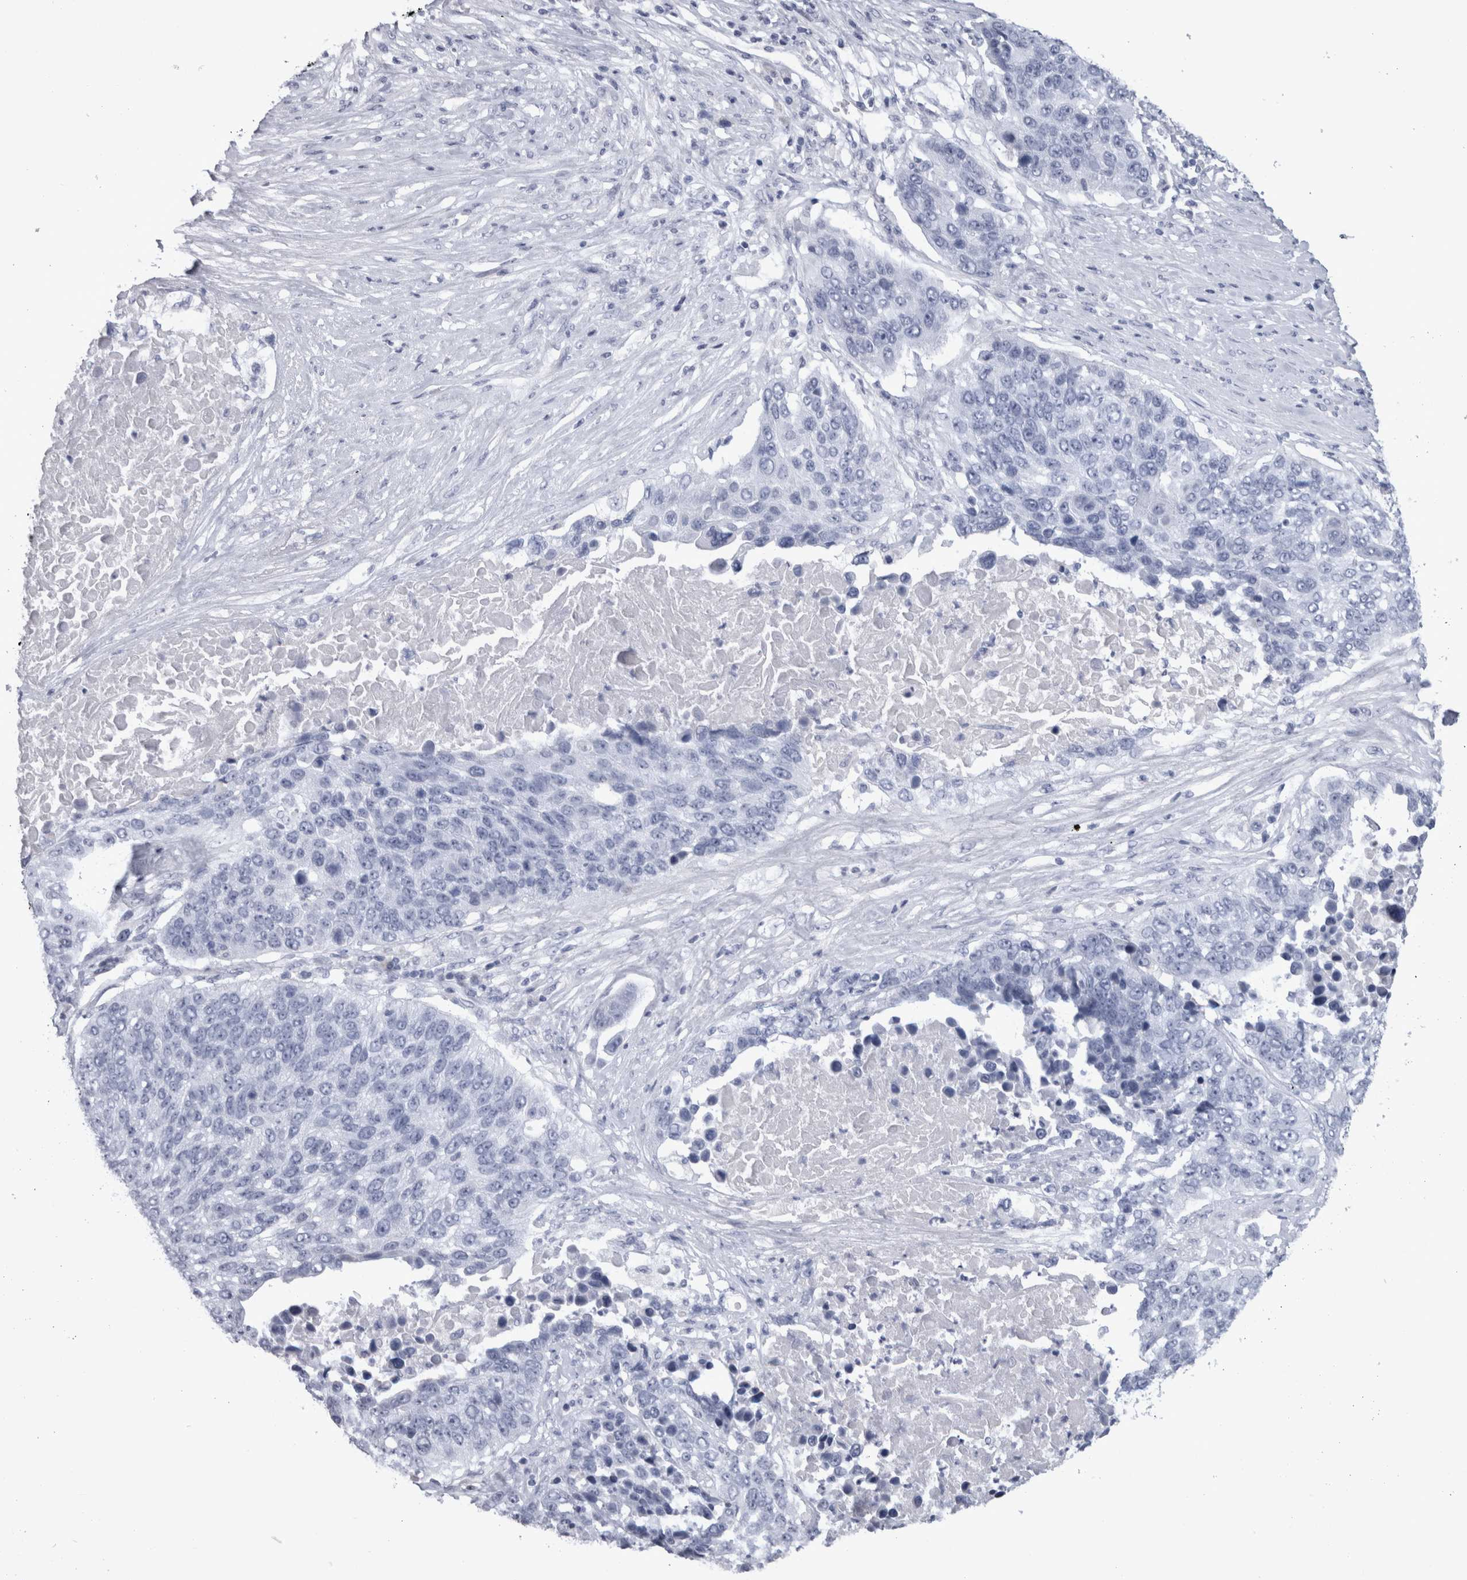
{"staining": {"intensity": "negative", "quantity": "none", "location": "none"}, "tissue": "lung cancer", "cell_type": "Tumor cells", "image_type": "cancer", "snomed": [{"axis": "morphology", "description": "Squamous cell carcinoma, NOS"}, {"axis": "topography", "description": "Lung"}], "caption": "IHC histopathology image of neoplastic tissue: squamous cell carcinoma (lung) stained with DAB displays no significant protein staining in tumor cells.", "gene": "PAX5", "patient": {"sex": "male", "age": 66}}